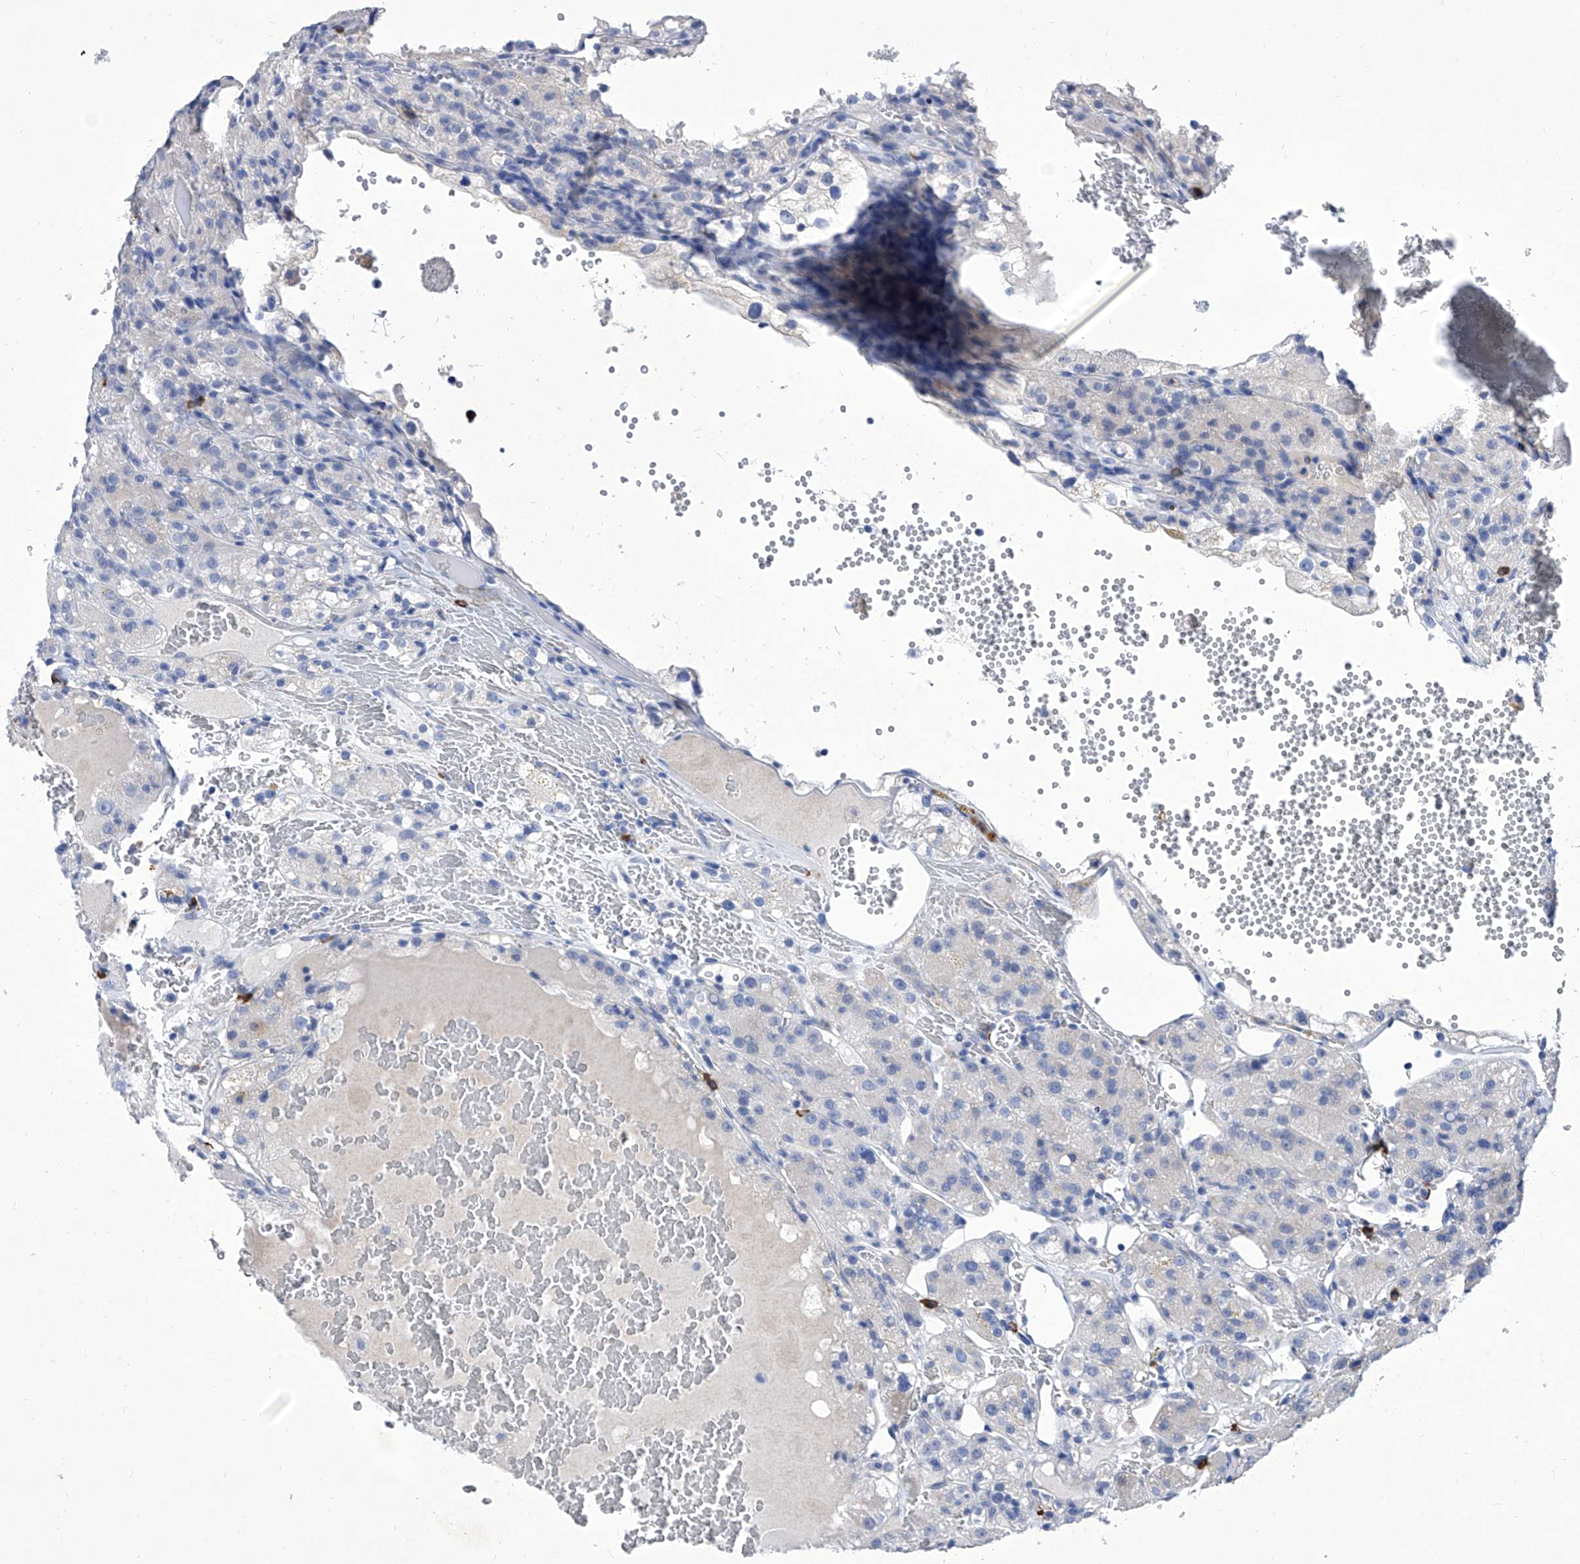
{"staining": {"intensity": "negative", "quantity": "none", "location": "none"}, "tissue": "renal cancer", "cell_type": "Tumor cells", "image_type": "cancer", "snomed": [{"axis": "morphology", "description": "Normal tissue, NOS"}, {"axis": "morphology", "description": "Adenocarcinoma, NOS"}, {"axis": "topography", "description": "Kidney"}], "caption": "Immunohistochemical staining of human adenocarcinoma (renal) demonstrates no significant staining in tumor cells. (Brightfield microscopy of DAB (3,3'-diaminobenzidine) immunohistochemistry at high magnification).", "gene": "IFNL2", "patient": {"sex": "male", "age": 61}}